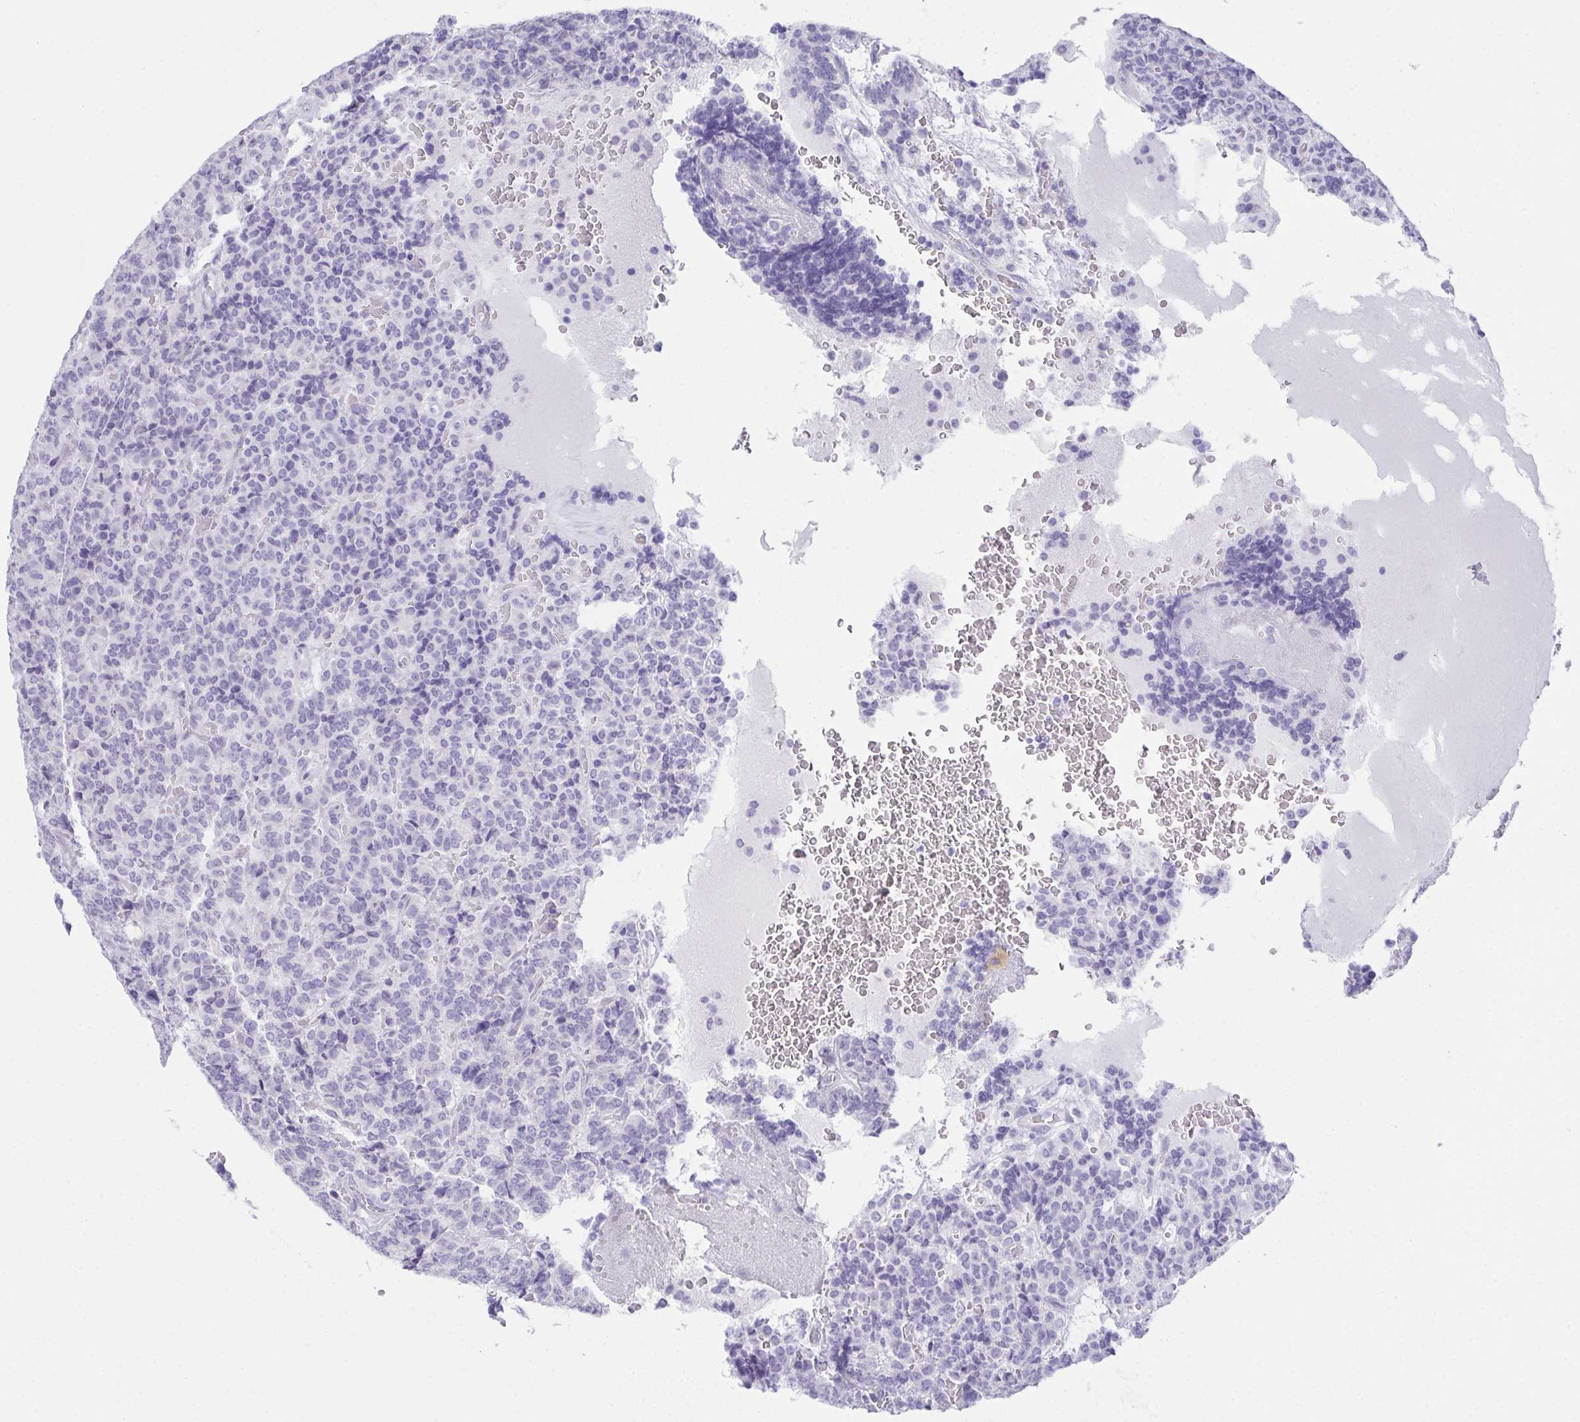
{"staining": {"intensity": "negative", "quantity": "none", "location": "none"}, "tissue": "carcinoid", "cell_type": "Tumor cells", "image_type": "cancer", "snomed": [{"axis": "morphology", "description": "Carcinoid, malignant, NOS"}, {"axis": "topography", "description": "Pancreas"}], "caption": "This photomicrograph is of malignant carcinoid stained with immunohistochemistry to label a protein in brown with the nuclei are counter-stained blue. There is no staining in tumor cells.", "gene": "TEX19", "patient": {"sex": "male", "age": 36}}